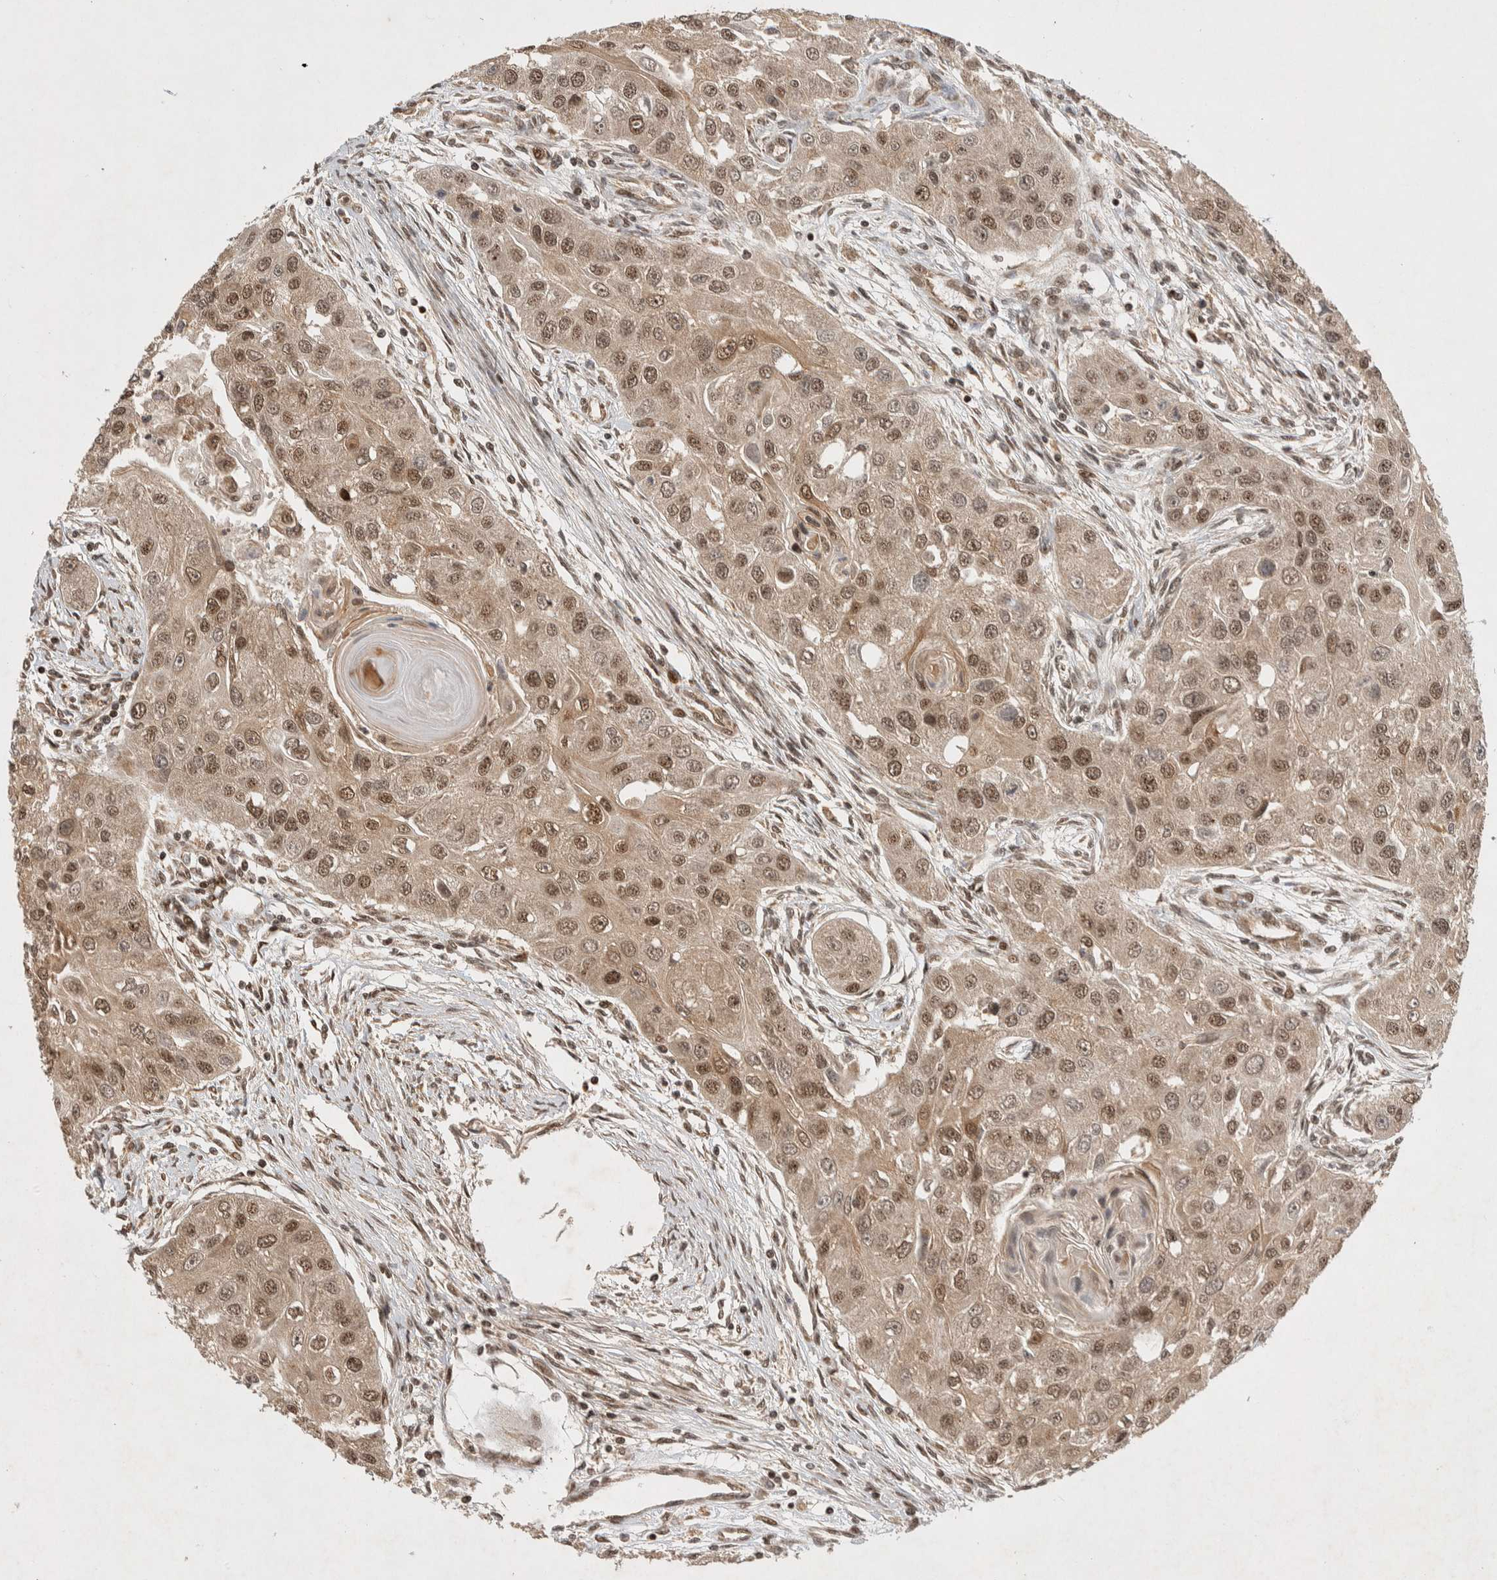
{"staining": {"intensity": "moderate", "quantity": ">75%", "location": "cytoplasmic/membranous,nuclear"}, "tissue": "head and neck cancer", "cell_type": "Tumor cells", "image_type": "cancer", "snomed": [{"axis": "morphology", "description": "Normal tissue, NOS"}, {"axis": "morphology", "description": "Squamous cell carcinoma, NOS"}, {"axis": "topography", "description": "Skeletal muscle"}, {"axis": "topography", "description": "Head-Neck"}], "caption": "DAB immunohistochemical staining of human squamous cell carcinoma (head and neck) demonstrates moderate cytoplasmic/membranous and nuclear protein expression in approximately >75% of tumor cells.", "gene": "TOR1B", "patient": {"sex": "male", "age": 51}}